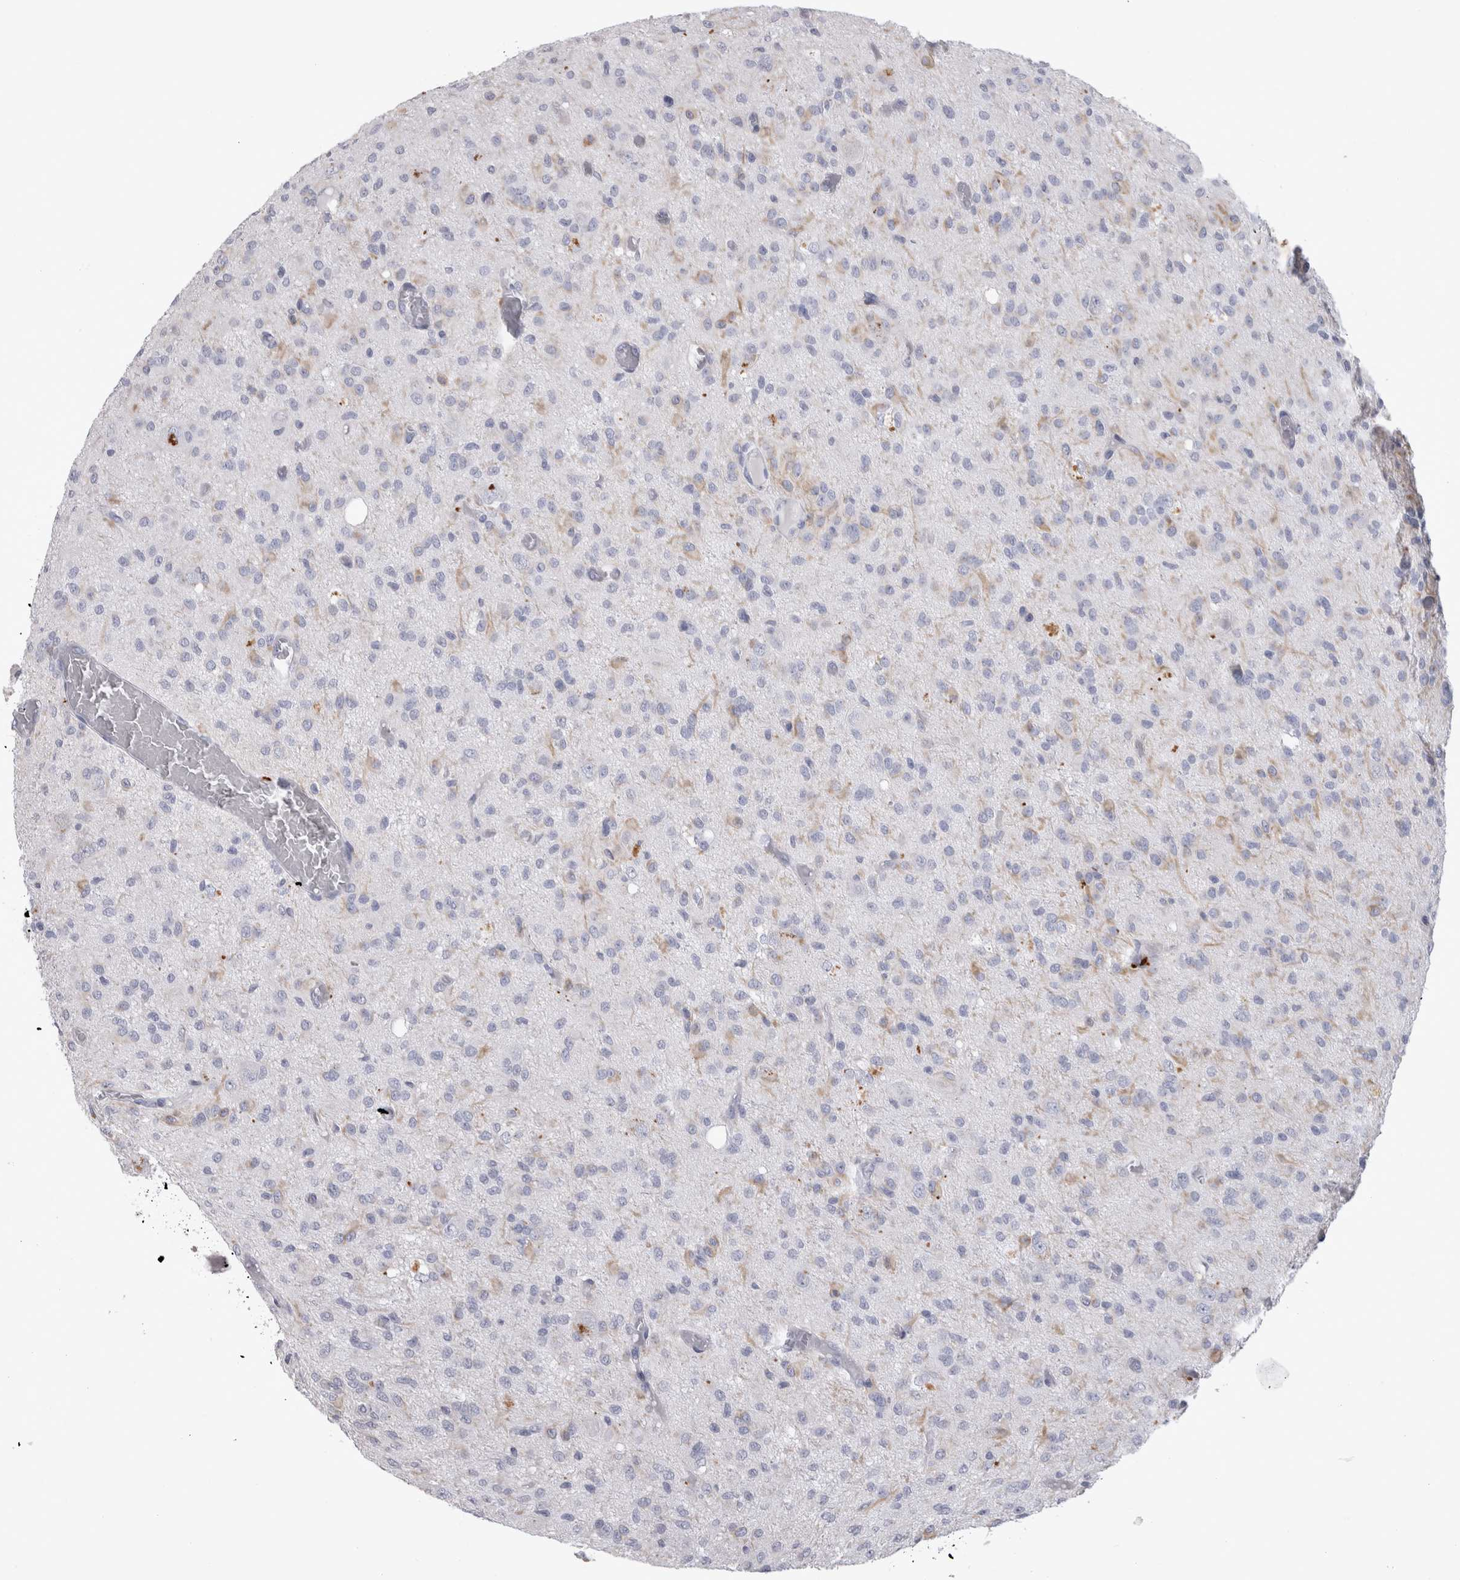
{"staining": {"intensity": "negative", "quantity": "none", "location": "none"}, "tissue": "glioma", "cell_type": "Tumor cells", "image_type": "cancer", "snomed": [{"axis": "morphology", "description": "Glioma, malignant, High grade"}, {"axis": "topography", "description": "Brain"}], "caption": "Glioma was stained to show a protein in brown. There is no significant expression in tumor cells.", "gene": "ADAM2", "patient": {"sex": "female", "age": 59}}